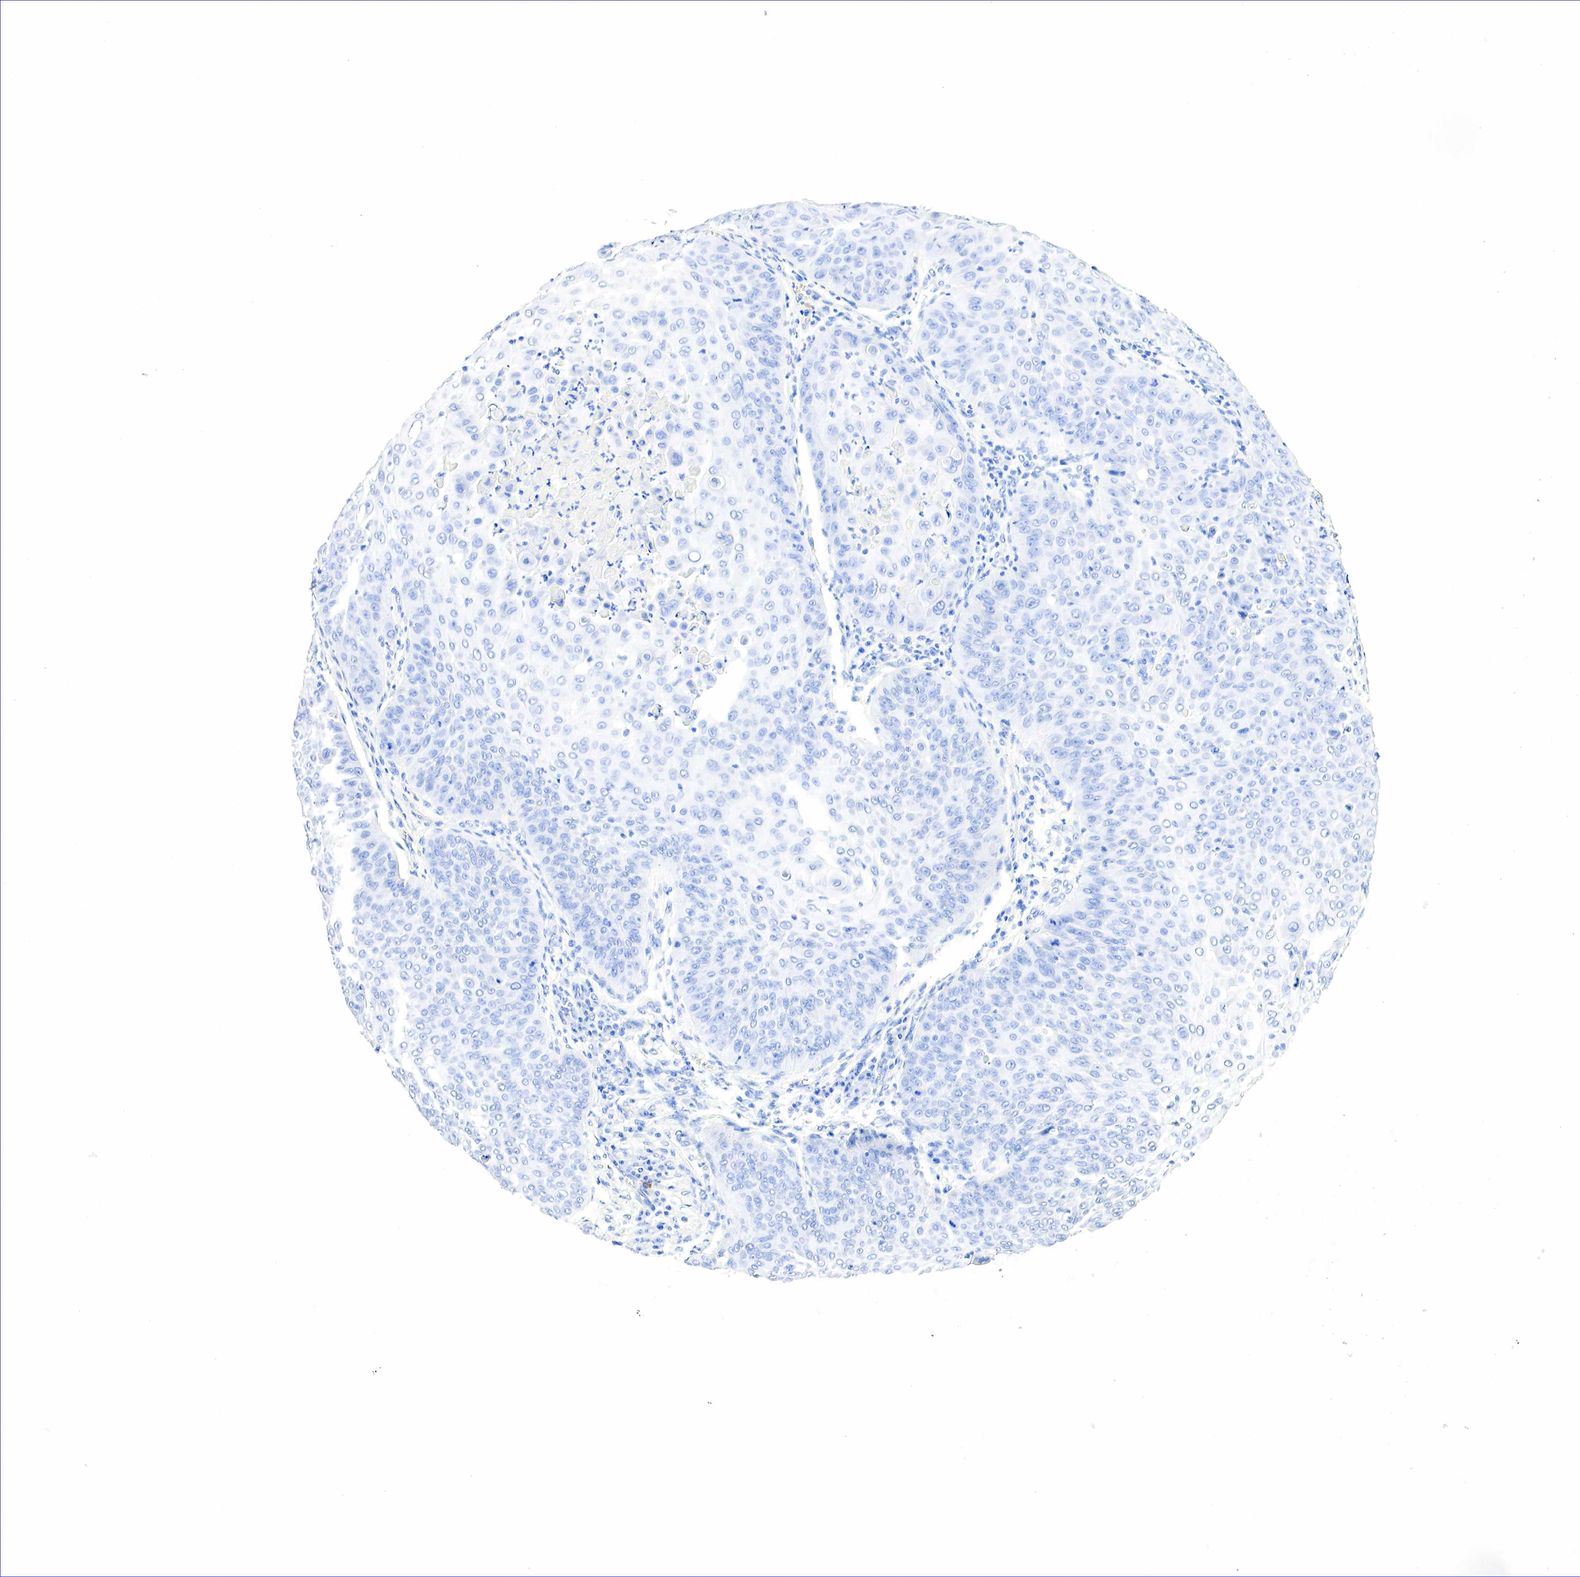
{"staining": {"intensity": "negative", "quantity": "none", "location": "none"}, "tissue": "skin cancer", "cell_type": "Tumor cells", "image_type": "cancer", "snomed": [{"axis": "morphology", "description": "Squamous cell carcinoma, NOS"}, {"axis": "topography", "description": "Skin"}], "caption": "Immunohistochemistry image of human skin cancer stained for a protein (brown), which shows no staining in tumor cells.", "gene": "NKX2-1", "patient": {"sex": "male", "age": 82}}